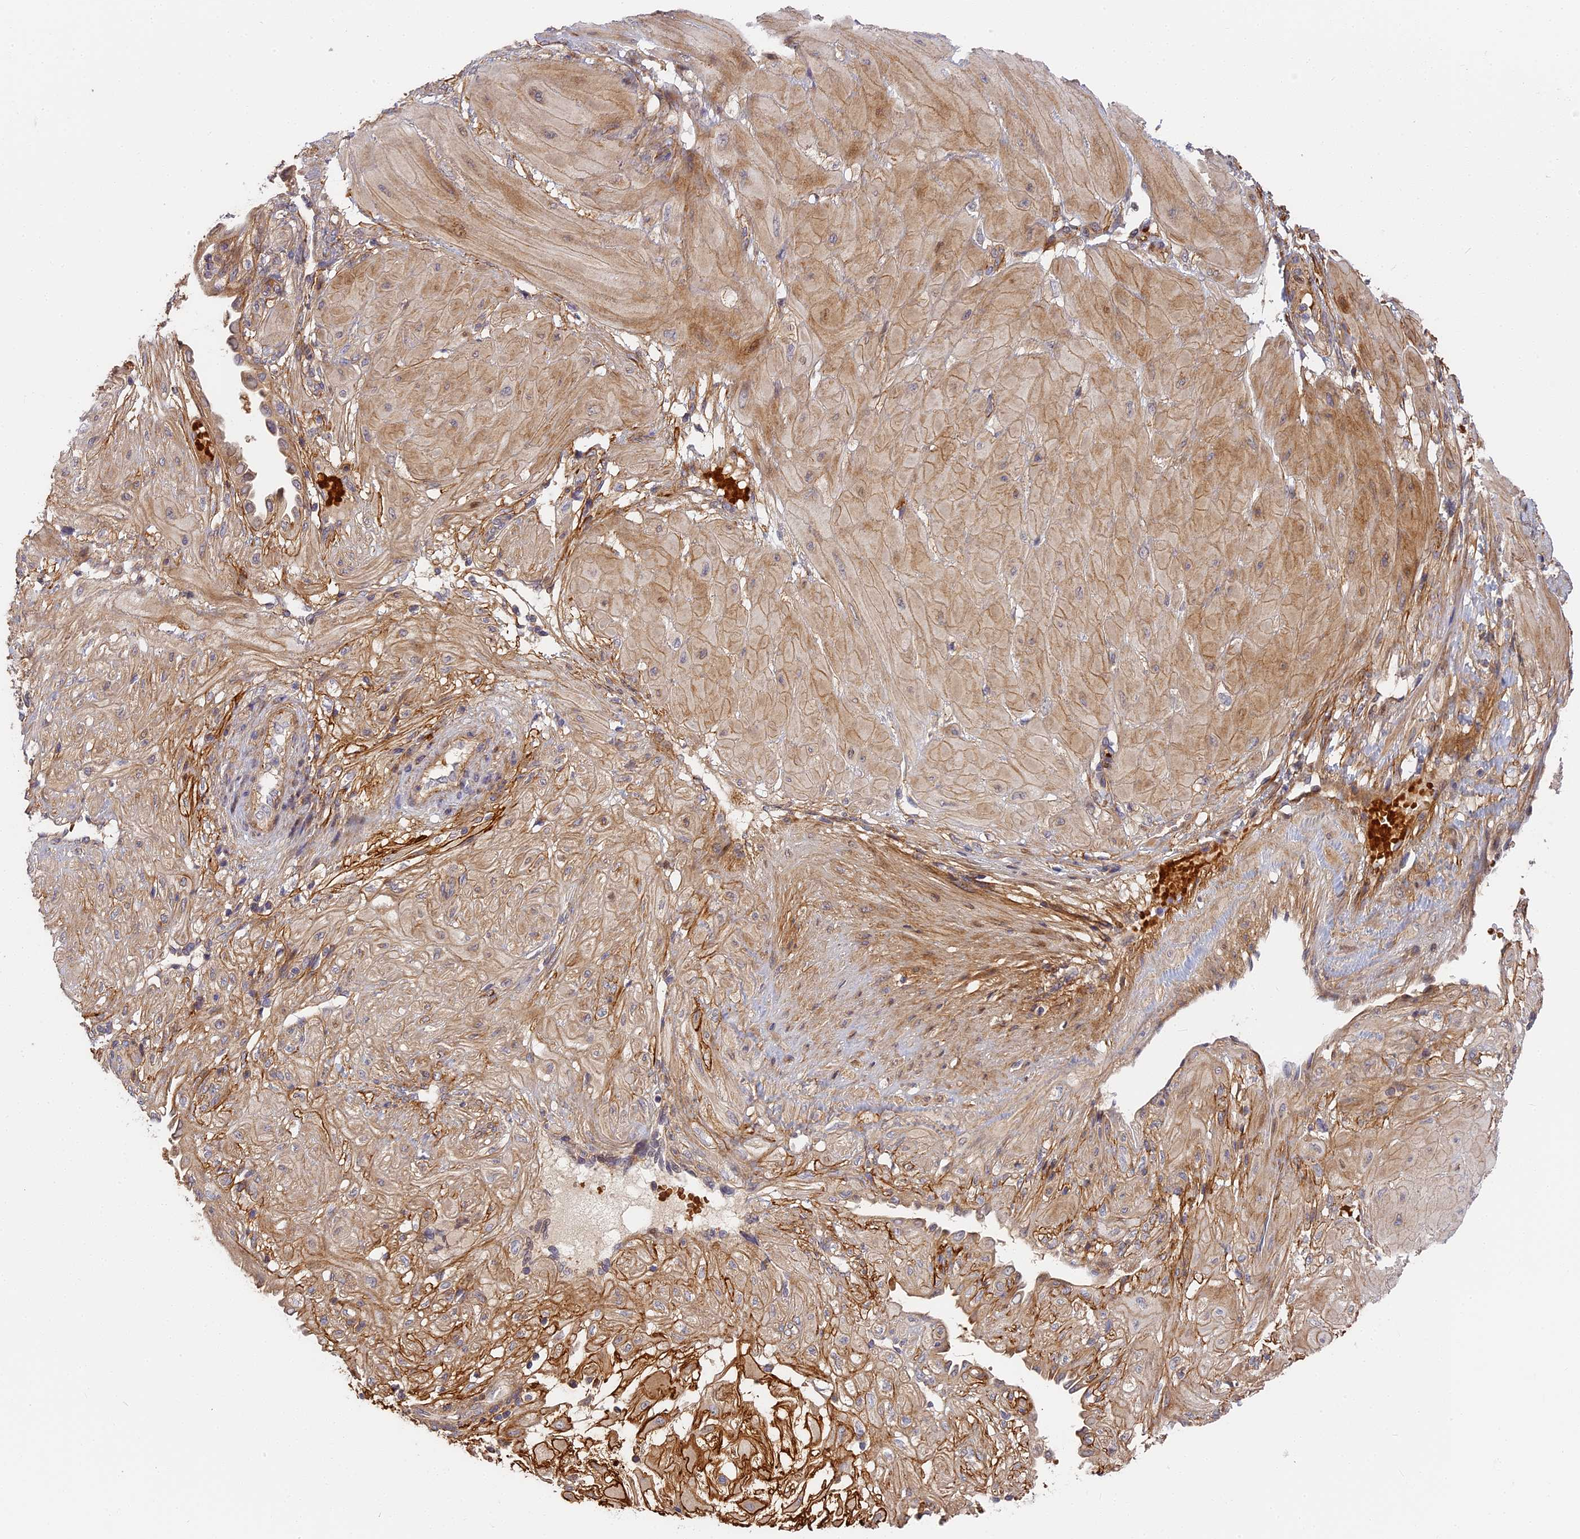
{"staining": {"intensity": "moderate", "quantity": ">75%", "location": "cytoplasmic/membranous"}, "tissue": "cervical cancer", "cell_type": "Tumor cells", "image_type": "cancer", "snomed": [{"axis": "morphology", "description": "Squamous cell carcinoma, NOS"}, {"axis": "topography", "description": "Cervix"}], "caption": "Immunohistochemical staining of human squamous cell carcinoma (cervical) reveals medium levels of moderate cytoplasmic/membranous protein expression in about >75% of tumor cells. Immunohistochemistry (ihc) stains the protein of interest in brown and the nuclei are stained blue.", "gene": "MISP3", "patient": {"sex": "female", "age": 36}}